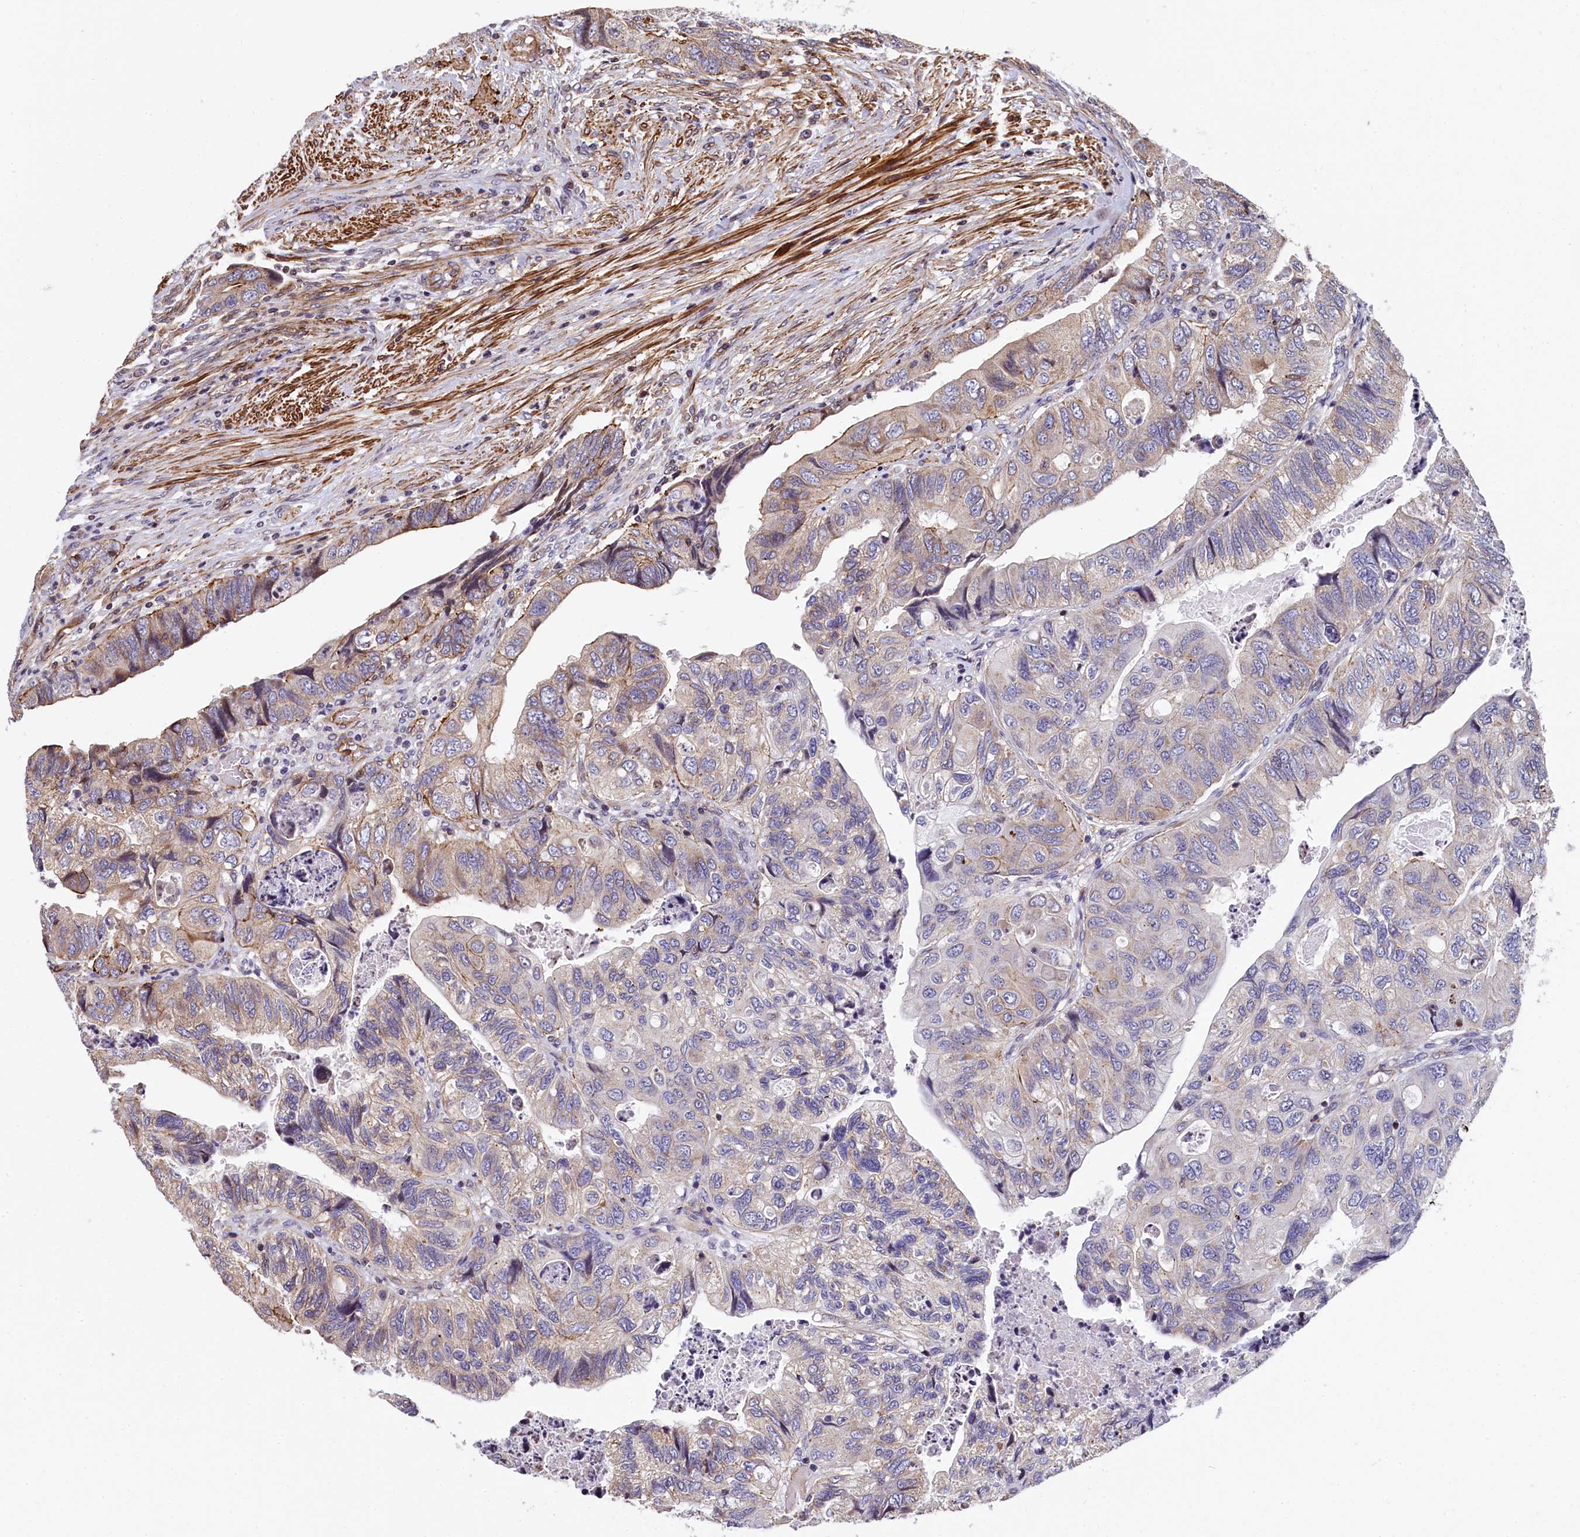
{"staining": {"intensity": "weak", "quantity": "<25%", "location": "cytoplasmic/membranous"}, "tissue": "colorectal cancer", "cell_type": "Tumor cells", "image_type": "cancer", "snomed": [{"axis": "morphology", "description": "Adenocarcinoma, NOS"}, {"axis": "topography", "description": "Rectum"}], "caption": "Immunohistochemical staining of human colorectal adenocarcinoma shows no significant positivity in tumor cells.", "gene": "ZNF2", "patient": {"sex": "male", "age": 63}}